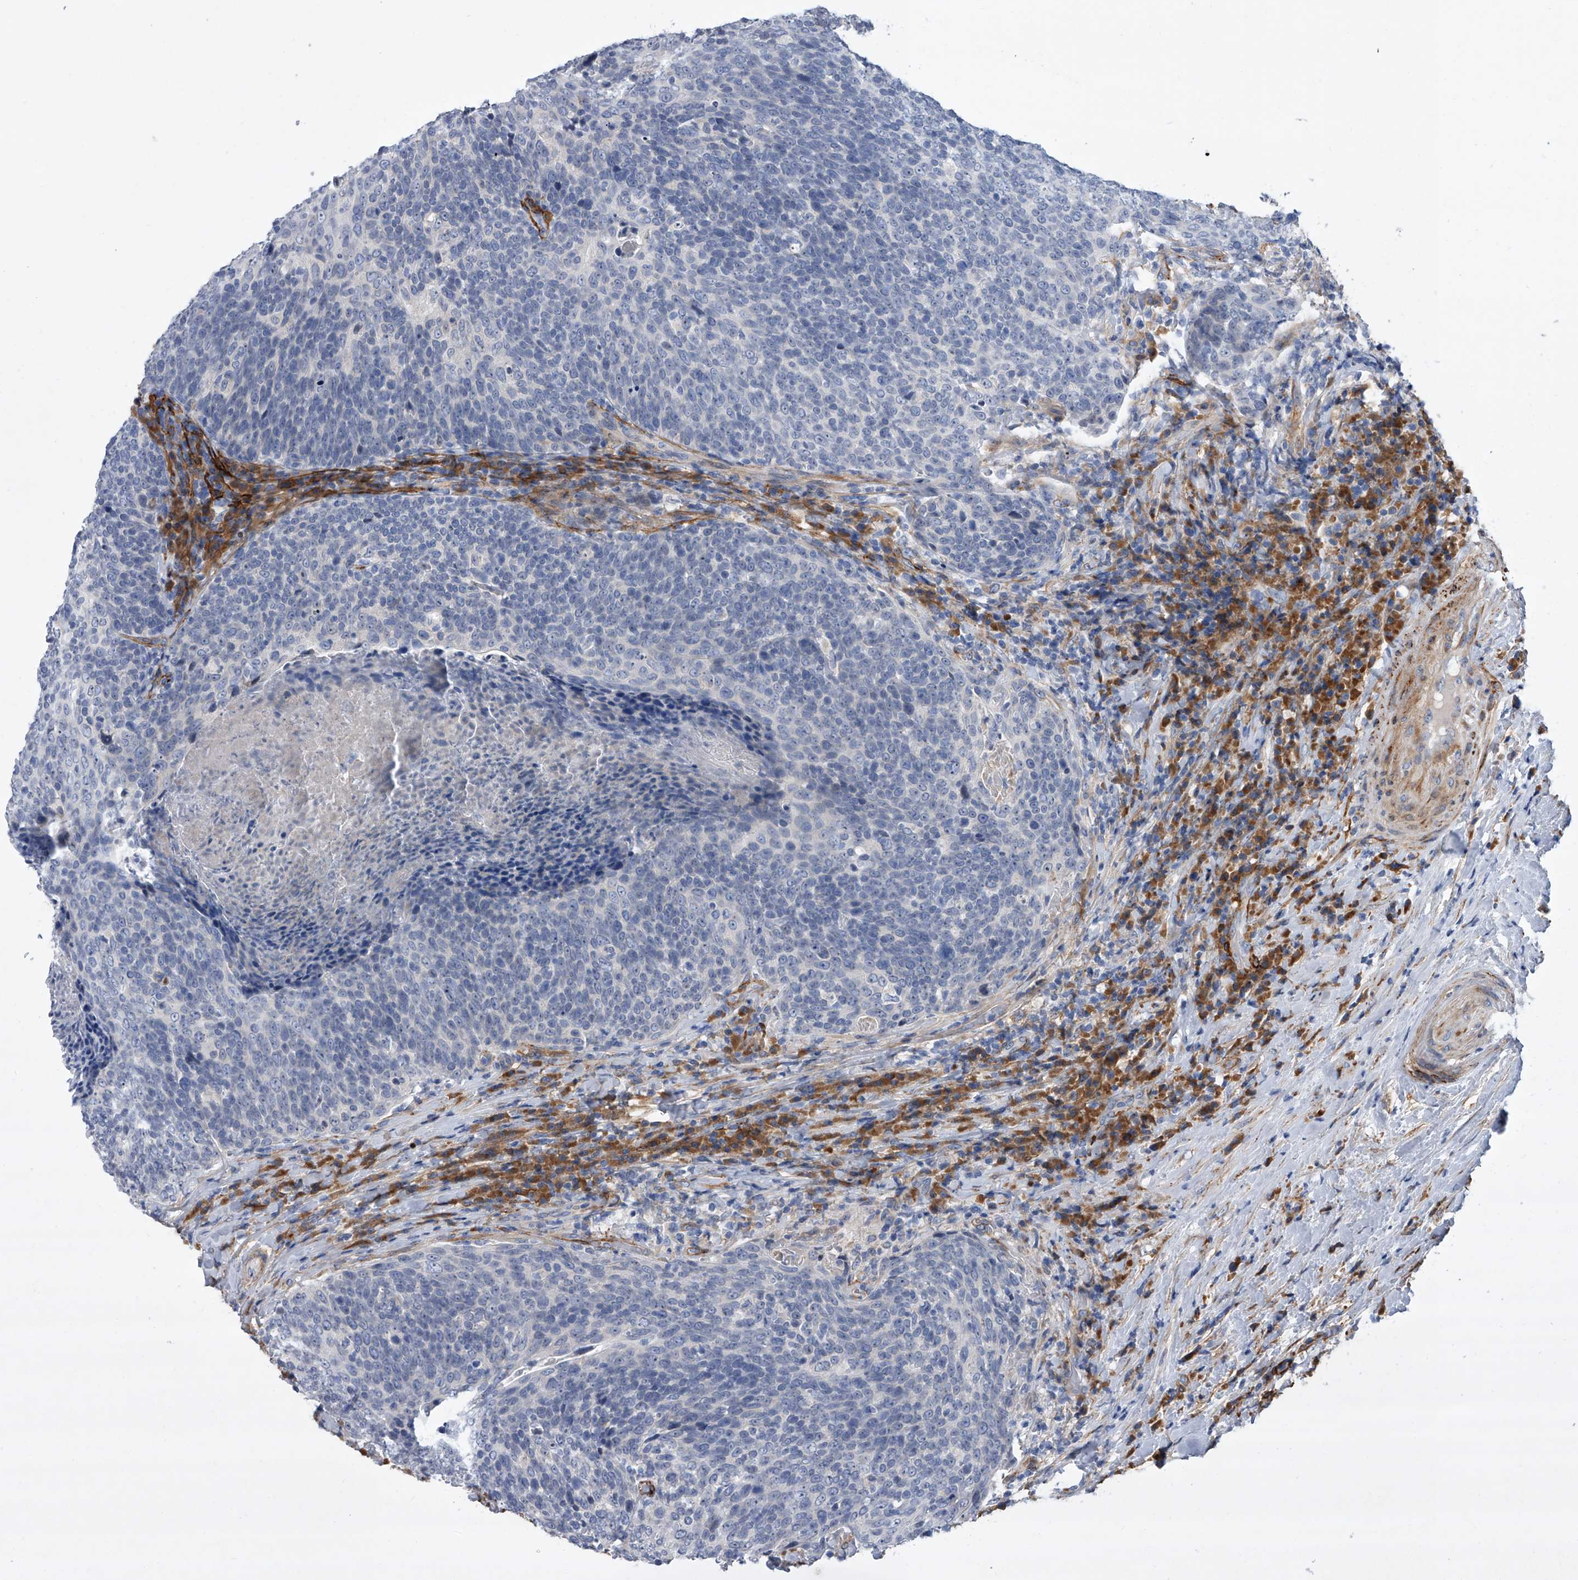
{"staining": {"intensity": "negative", "quantity": "none", "location": "none"}, "tissue": "head and neck cancer", "cell_type": "Tumor cells", "image_type": "cancer", "snomed": [{"axis": "morphology", "description": "Squamous cell carcinoma, NOS"}, {"axis": "morphology", "description": "Squamous cell carcinoma, metastatic, NOS"}, {"axis": "topography", "description": "Lymph node"}, {"axis": "topography", "description": "Head-Neck"}], "caption": "Tumor cells show no significant staining in head and neck cancer (squamous cell carcinoma).", "gene": "ALG14", "patient": {"sex": "male", "age": 62}}